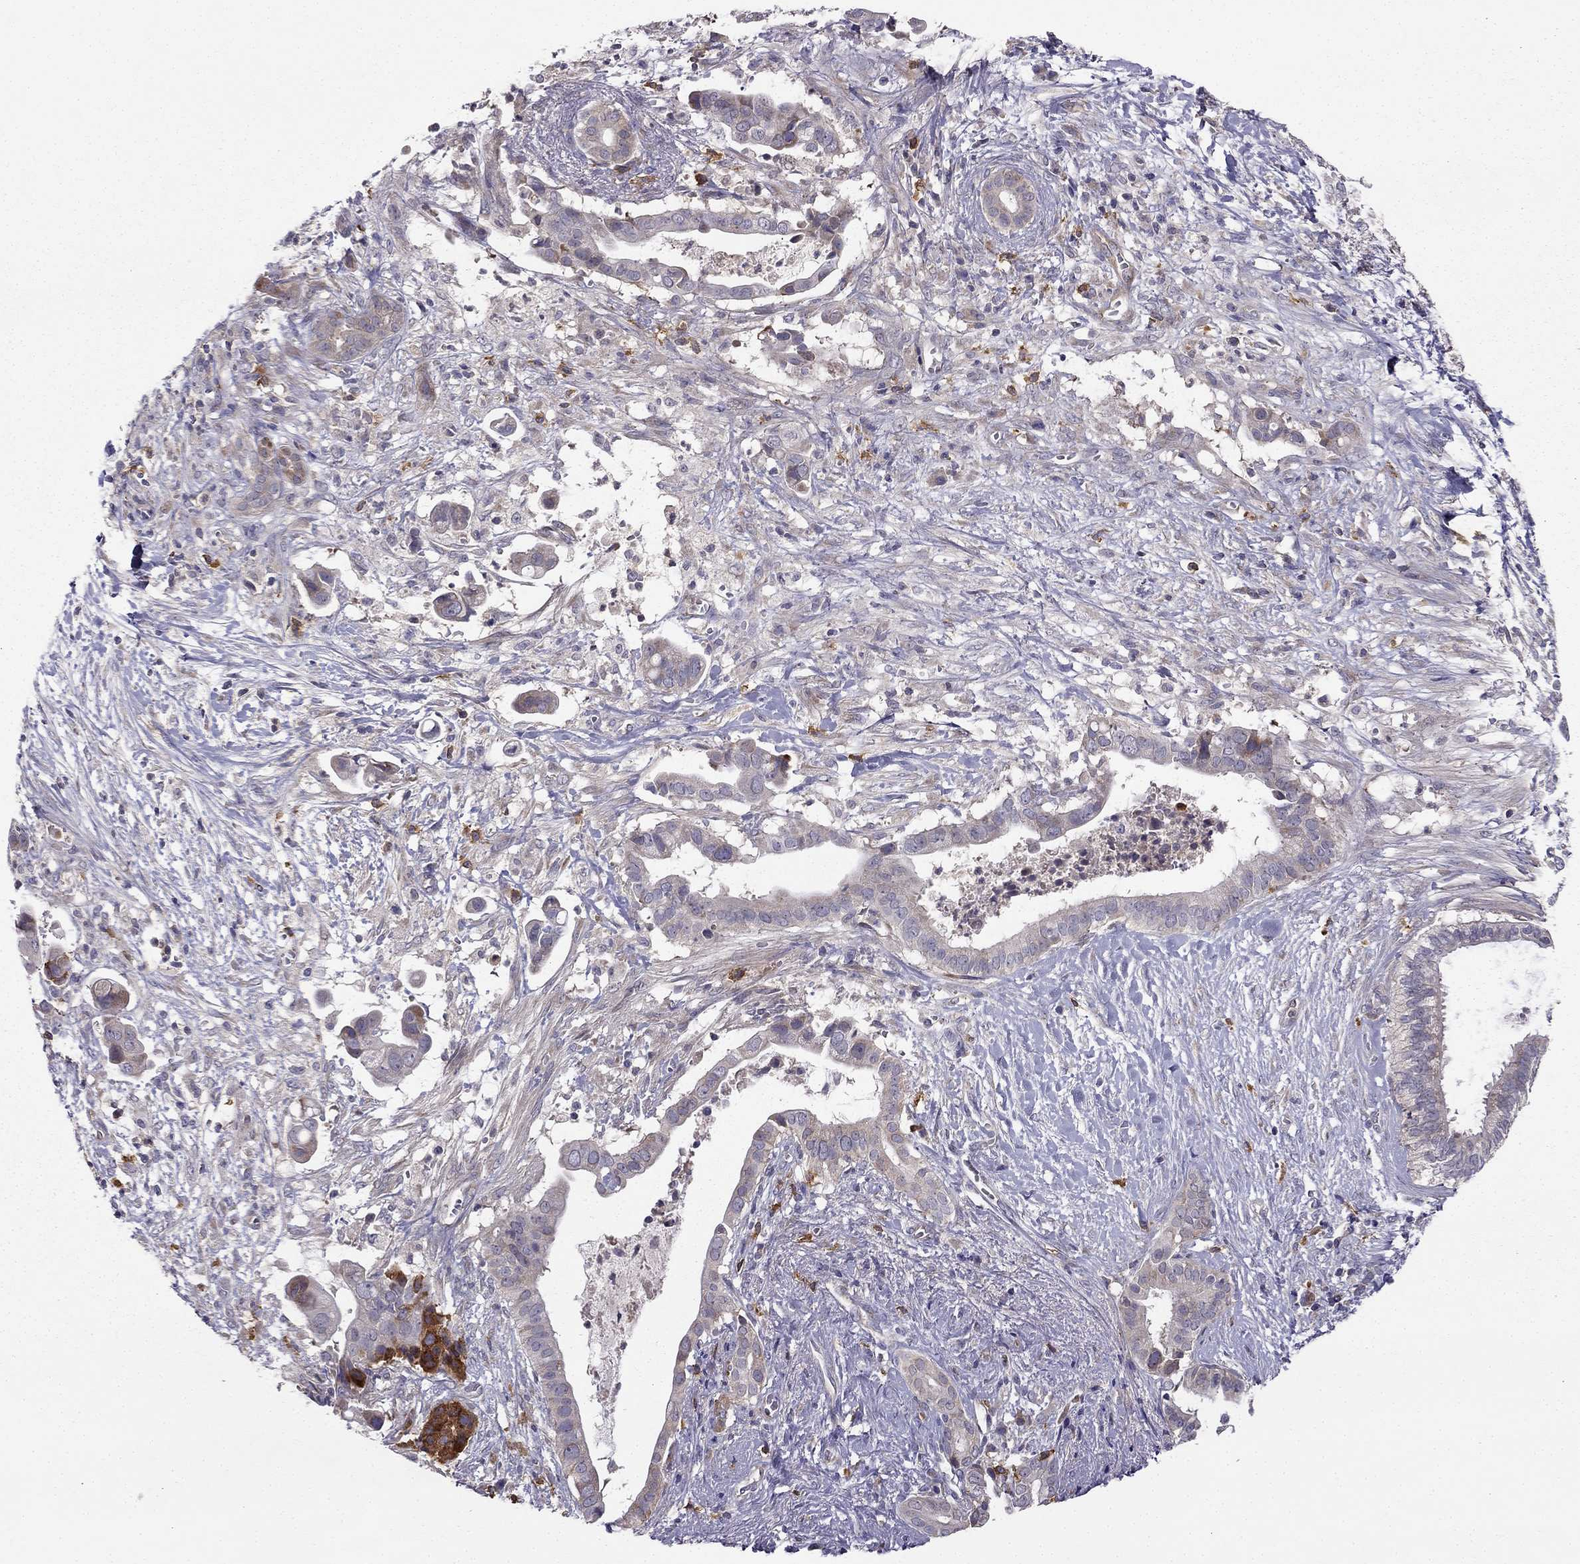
{"staining": {"intensity": "negative", "quantity": "none", "location": "none"}, "tissue": "pancreatic cancer", "cell_type": "Tumor cells", "image_type": "cancer", "snomed": [{"axis": "morphology", "description": "Adenocarcinoma, NOS"}, {"axis": "topography", "description": "Pancreas"}], "caption": "A high-resolution histopathology image shows immunohistochemistry (IHC) staining of adenocarcinoma (pancreatic), which exhibits no significant staining in tumor cells. (IHC, brightfield microscopy, high magnification).", "gene": "STXBP5", "patient": {"sex": "male", "age": 61}}